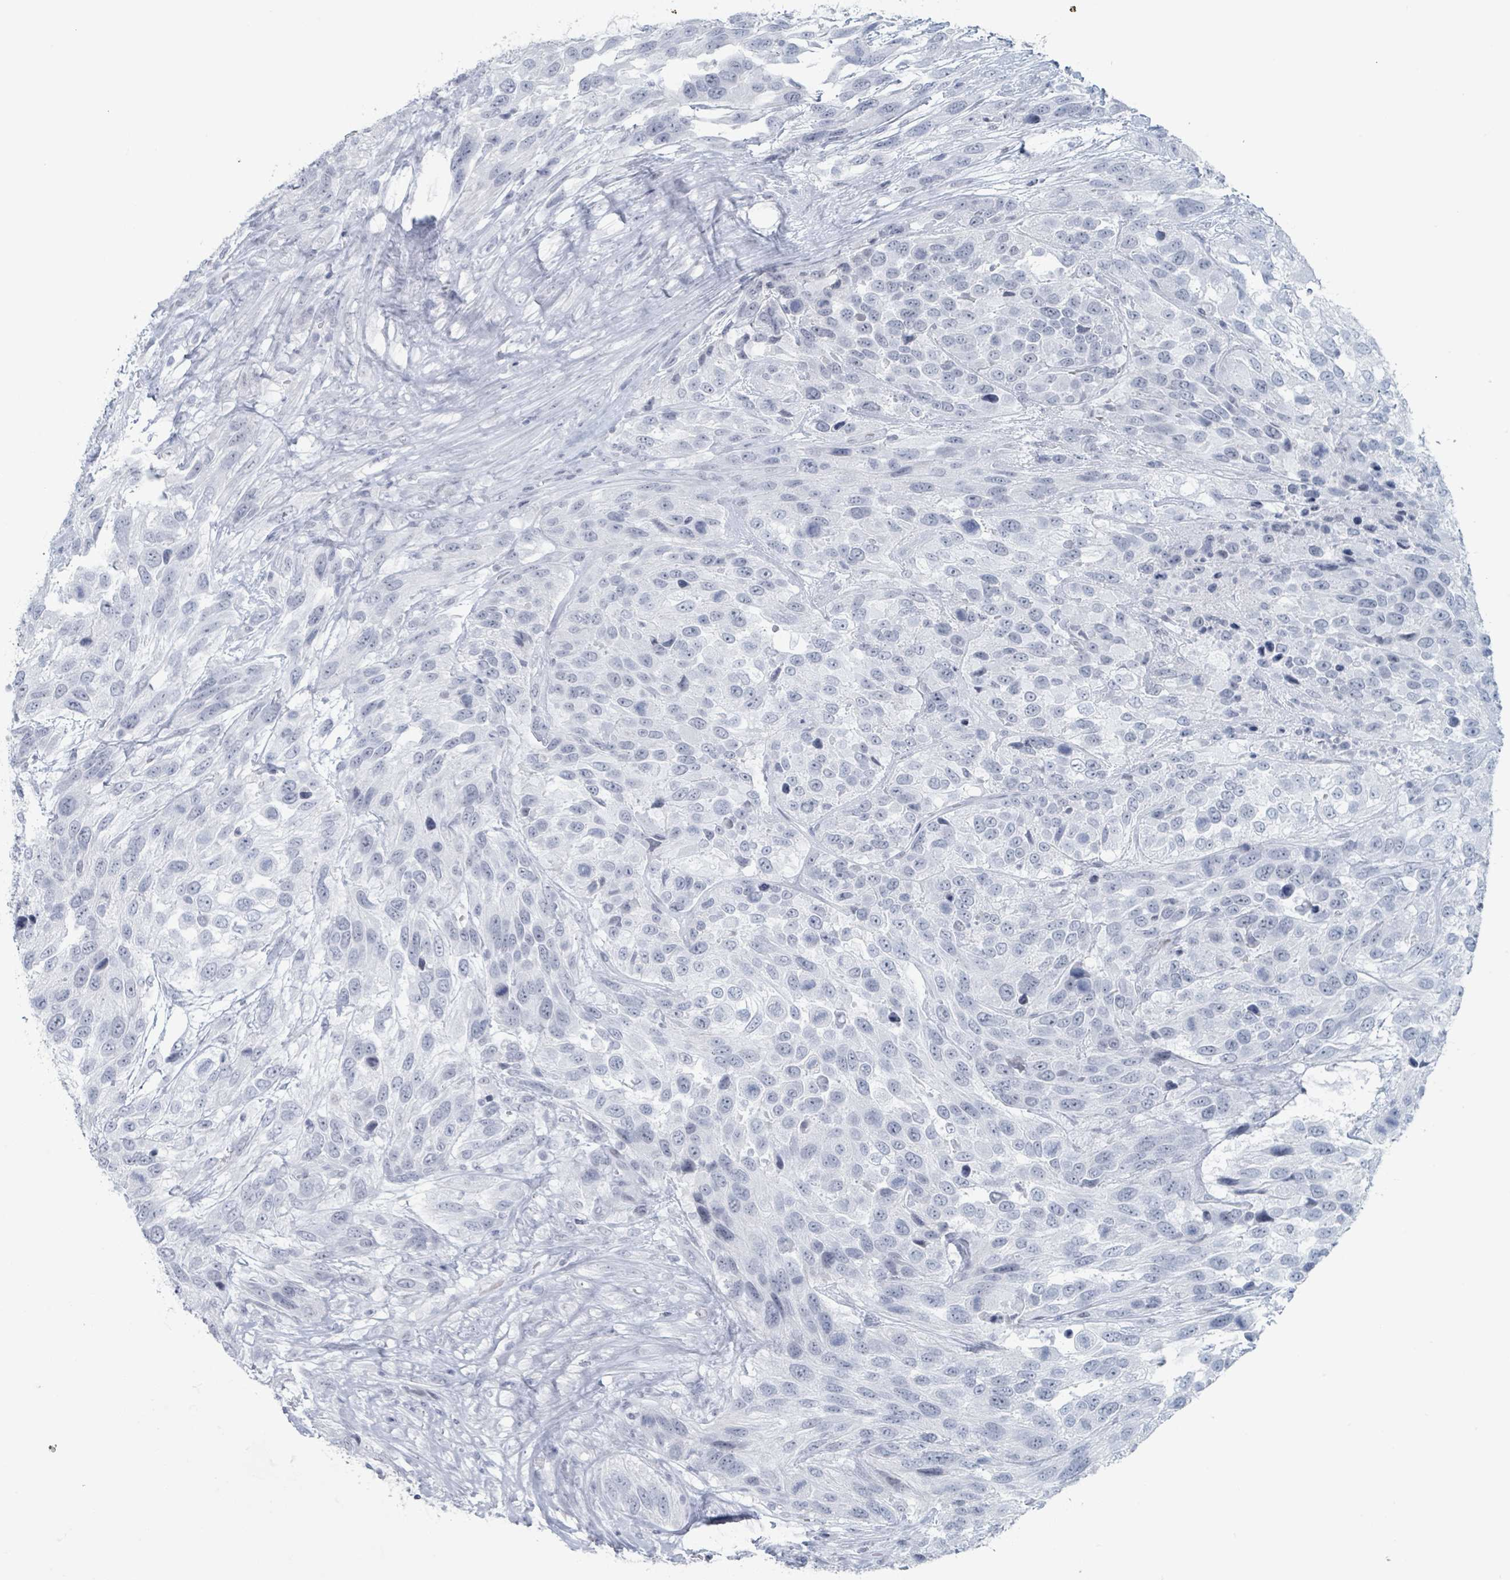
{"staining": {"intensity": "negative", "quantity": "none", "location": "none"}, "tissue": "urothelial cancer", "cell_type": "Tumor cells", "image_type": "cancer", "snomed": [{"axis": "morphology", "description": "Urothelial carcinoma, High grade"}, {"axis": "topography", "description": "Urinary bladder"}], "caption": "This photomicrograph is of urothelial carcinoma (high-grade) stained with IHC to label a protein in brown with the nuclei are counter-stained blue. There is no expression in tumor cells. The staining was performed using DAB (3,3'-diaminobenzidine) to visualize the protein expression in brown, while the nuclei were stained in blue with hematoxylin (Magnification: 20x).", "gene": "GPR15LG", "patient": {"sex": "female", "age": 70}}